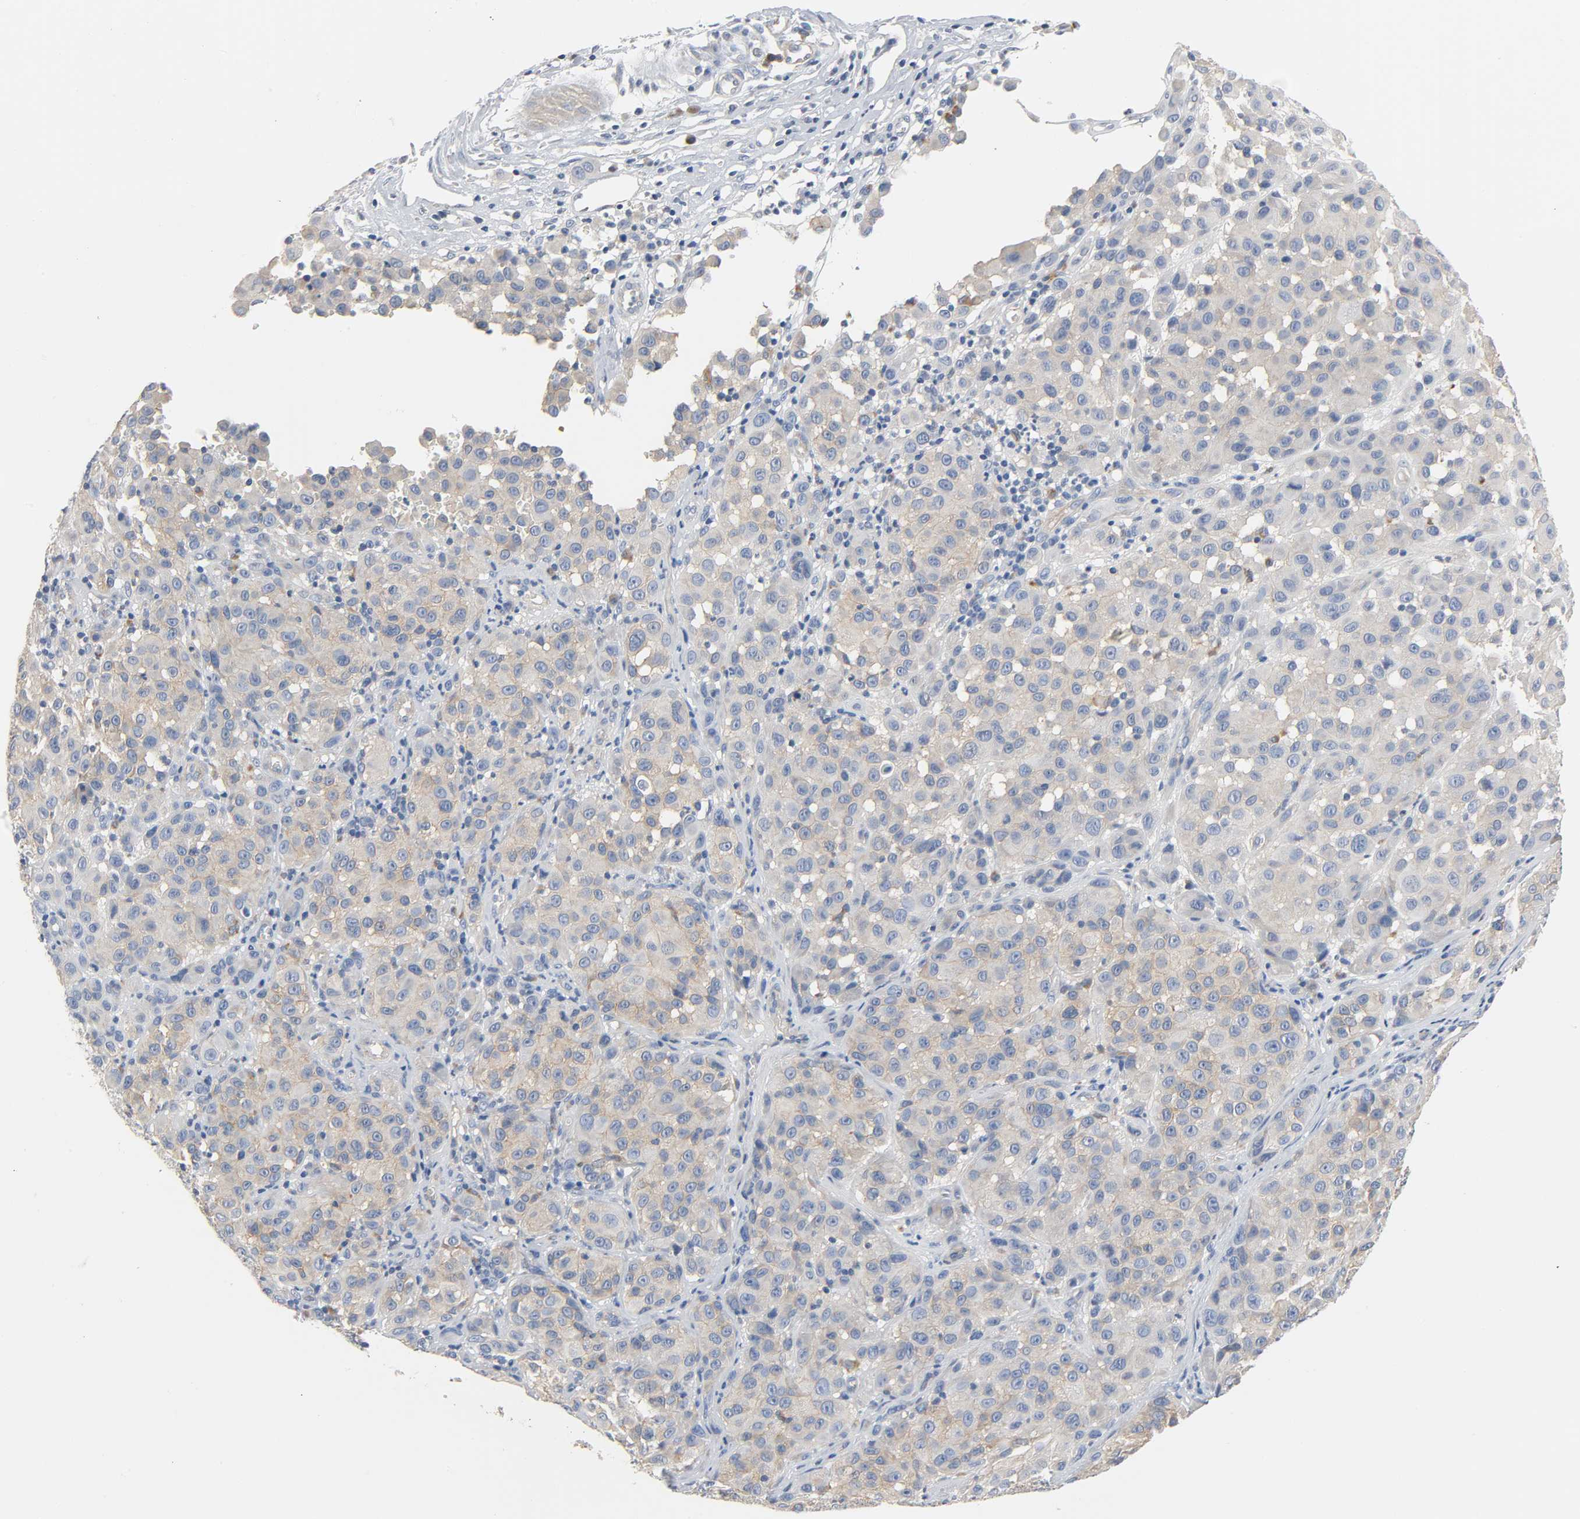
{"staining": {"intensity": "moderate", "quantity": ">75%", "location": "cytoplasmic/membranous"}, "tissue": "melanoma", "cell_type": "Tumor cells", "image_type": "cancer", "snomed": [{"axis": "morphology", "description": "Malignant melanoma, NOS"}, {"axis": "topography", "description": "Skin"}], "caption": "Human melanoma stained with a brown dye demonstrates moderate cytoplasmic/membranous positive expression in approximately >75% of tumor cells.", "gene": "ARPC1A", "patient": {"sex": "female", "age": 21}}